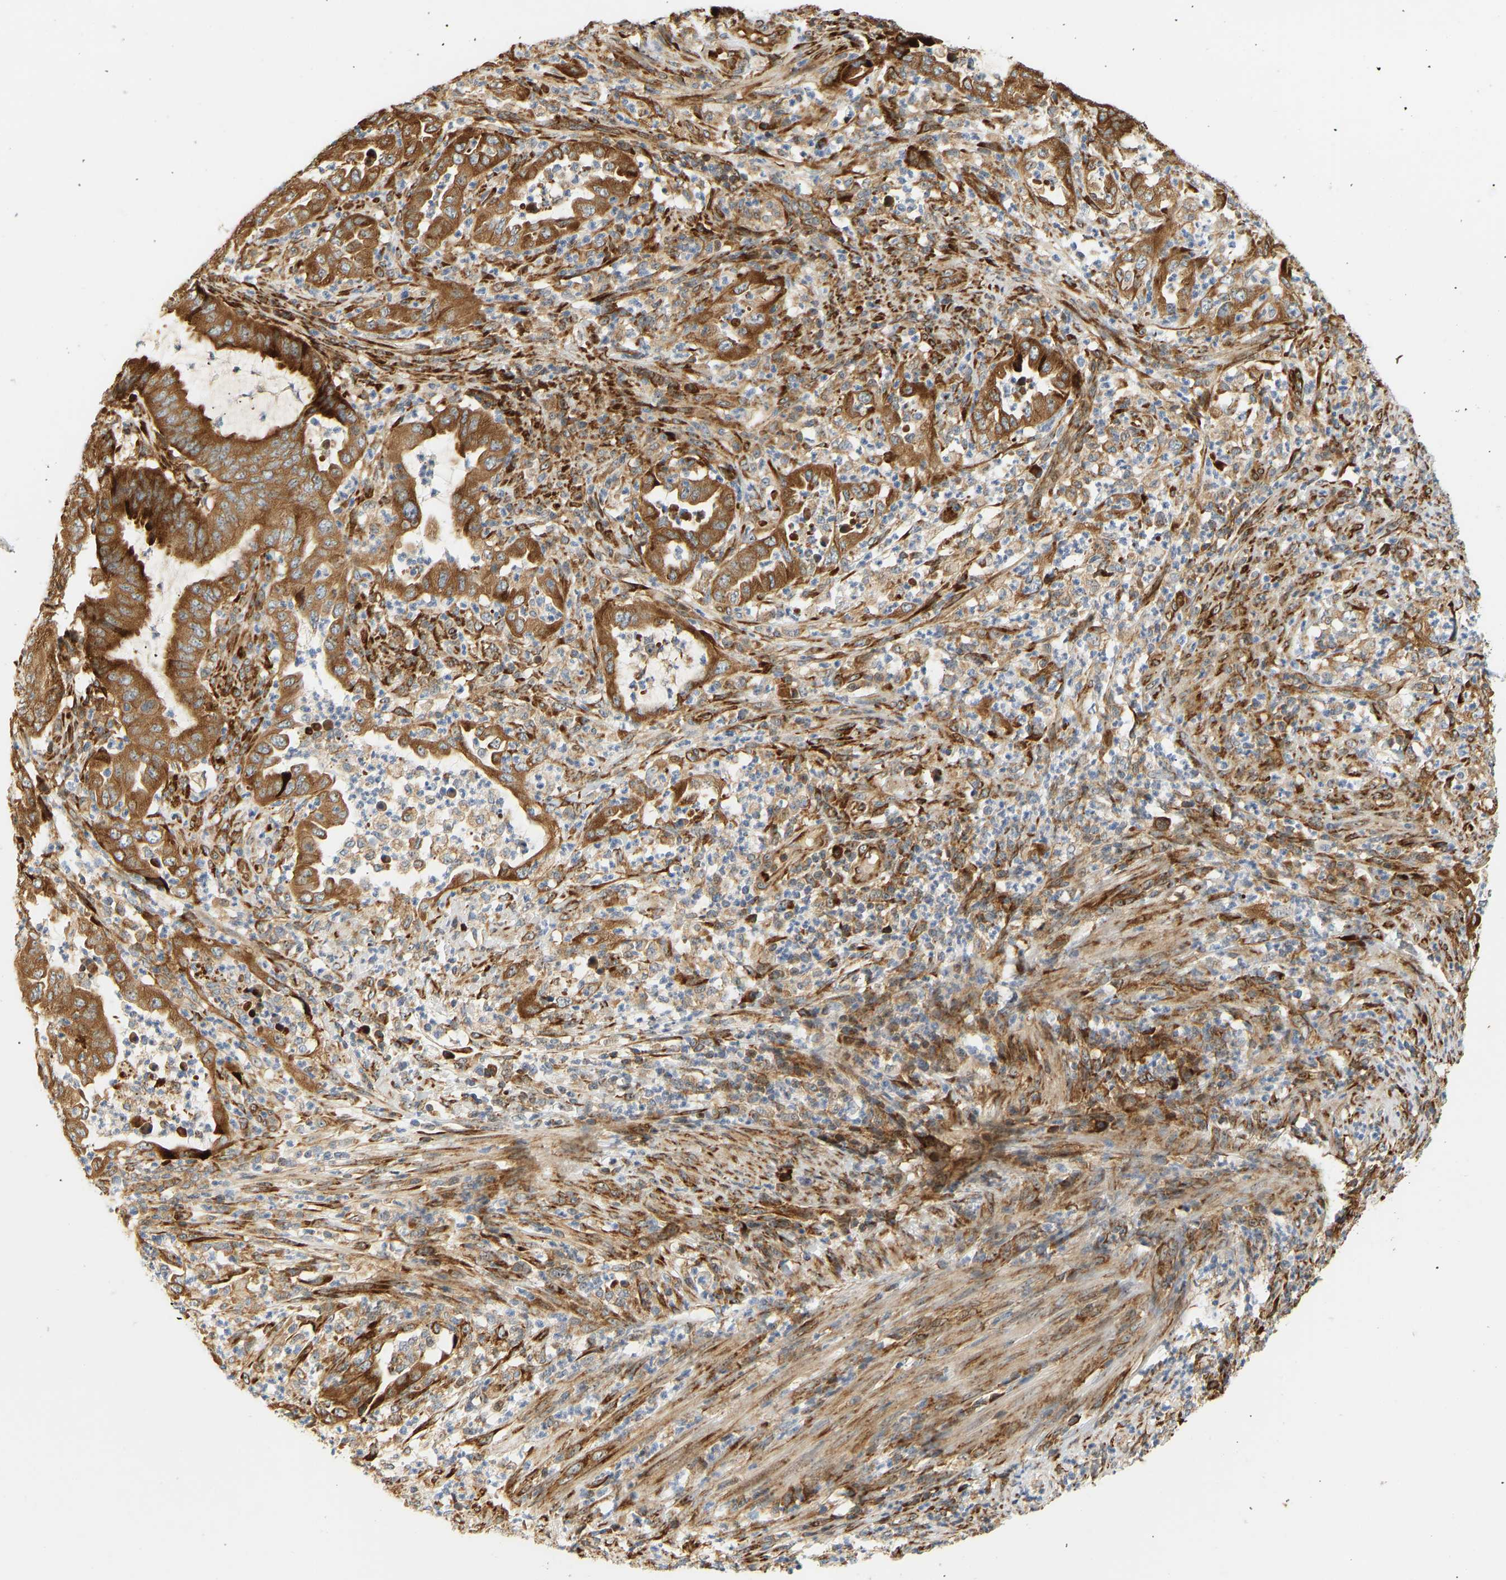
{"staining": {"intensity": "strong", "quantity": ">75%", "location": "cytoplasmic/membranous"}, "tissue": "endometrial cancer", "cell_type": "Tumor cells", "image_type": "cancer", "snomed": [{"axis": "morphology", "description": "Adenocarcinoma, NOS"}, {"axis": "topography", "description": "Endometrium"}], "caption": "A micrograph of human adenocarcinoma (endometrial) stained for a protein exhibits strong cytoplasmic/membranous brown staining in tumor cells.", "gene": "RPS14", "patient": {"sex": "female", "age": 70}}